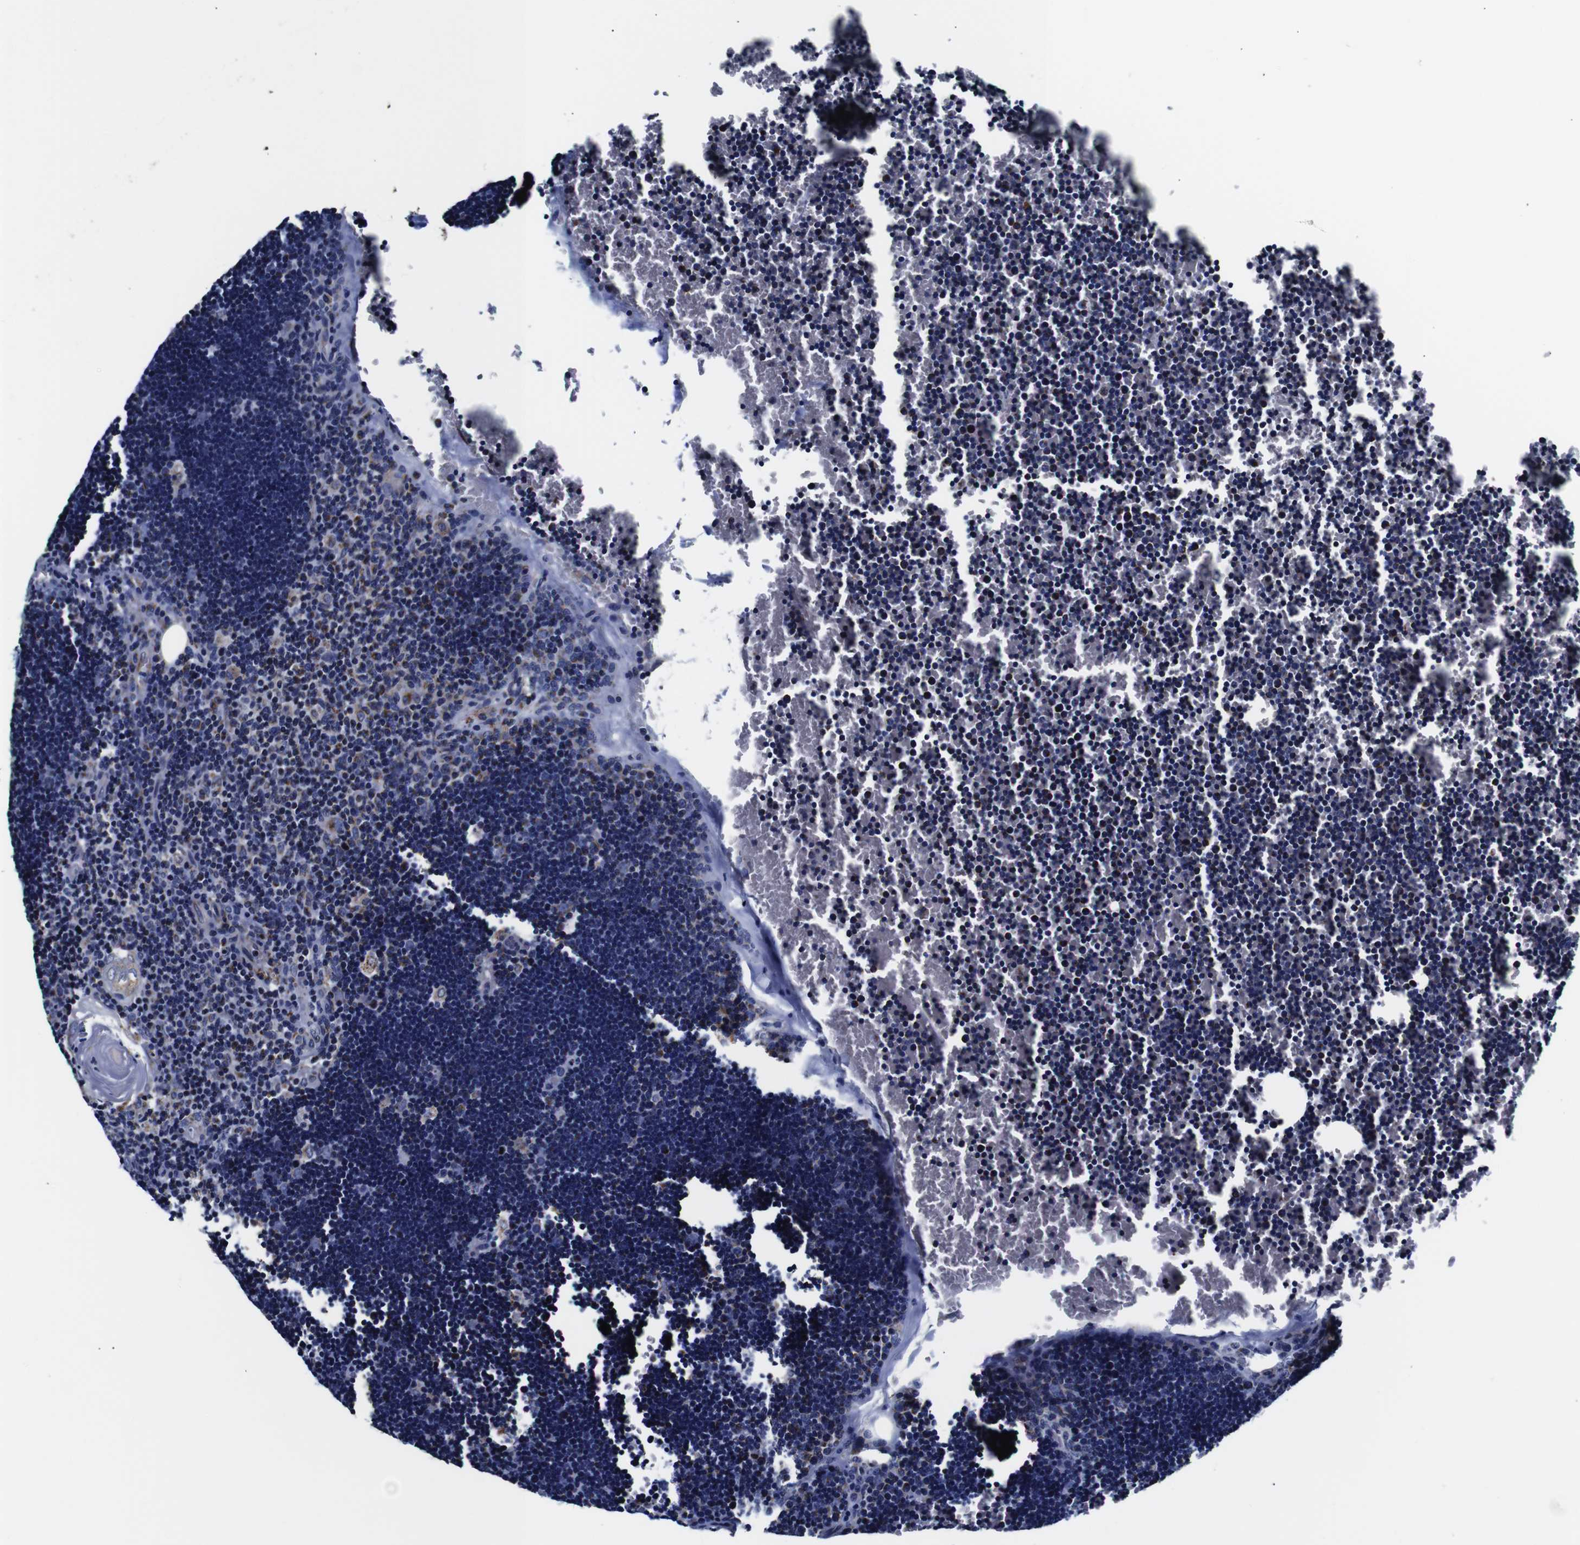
{"staining": {"intensity": "strong", "quantity": "25%-75%", "location": "cytoplasmic/membranous"}, "tissue": "lymph node", "cell_type": "Germinal center cells", "image_type": "normal", "snomed": [{"axis": "morphology", "description": "Normal tissue, NOS"}, {"axis": "topography", "description": "Lymph node"}], "caption": "Germinal center cells show high levels of strong cytoplasmic/membranous staining in approximately 25%-75% of cells in normal lymph node.", "gene": "FKBP9", "patient": {"sex": "male", "age": 33}}